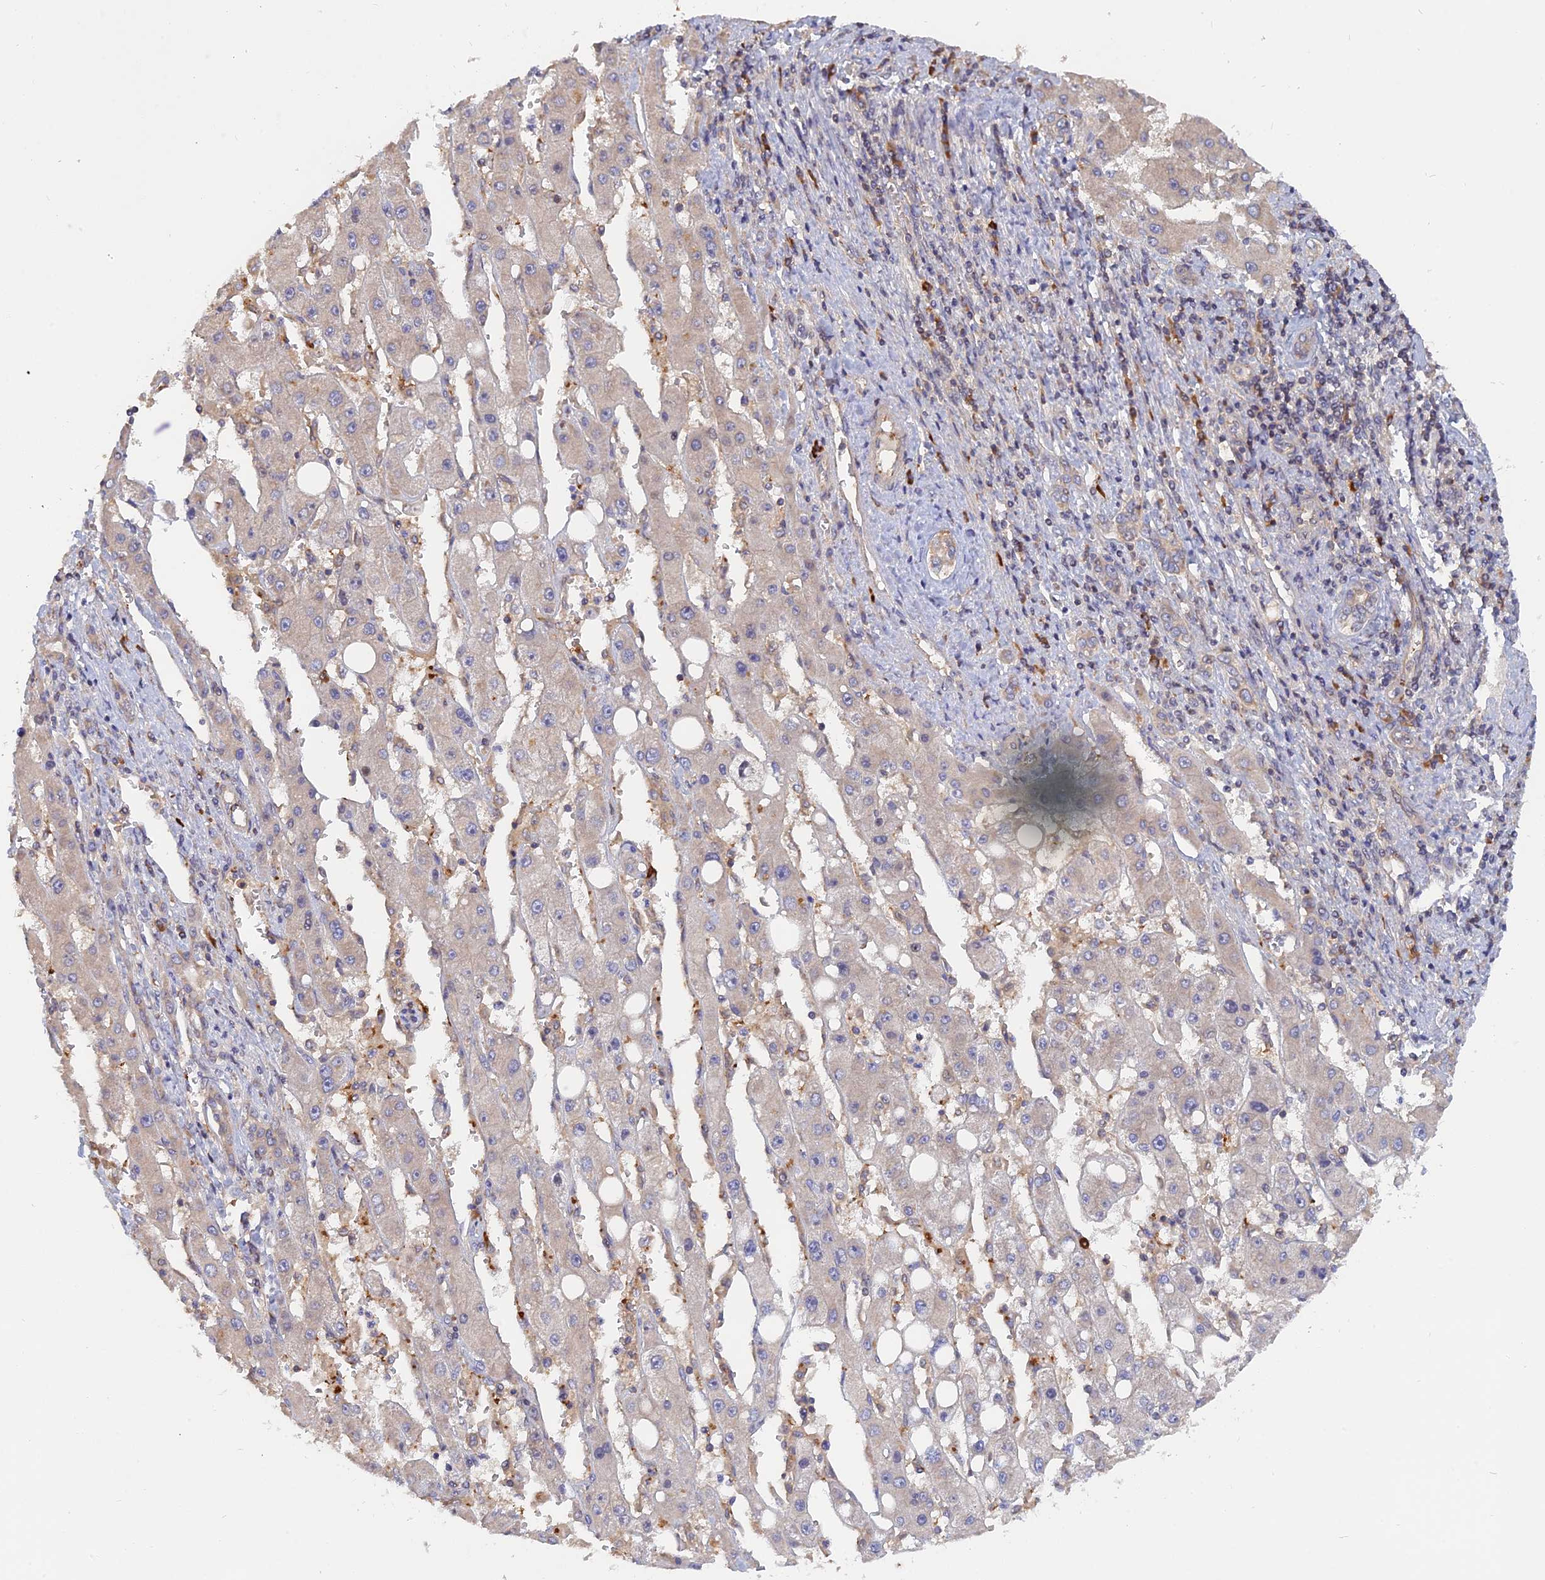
{"staining": {"intensity": "negative", "quantity": "none", "location": "none"}, "tissue": "liver cancer", "cell_type": "Tumor cells", "image_type": "cancer", "snomed": [{"axis": "morphology", "description": "Carcinoma, Hepatocellular, NOS"}, {"axis": "topography", "description": "Liver"}], "caption": "Liver cancer (hepatocellular carcinoma) stained for a protein using immunohistochemistry (IHC) reveals no expression tumor cells.", "gene": "IL21R", "patient": {"sex": "female", "age": 73}}